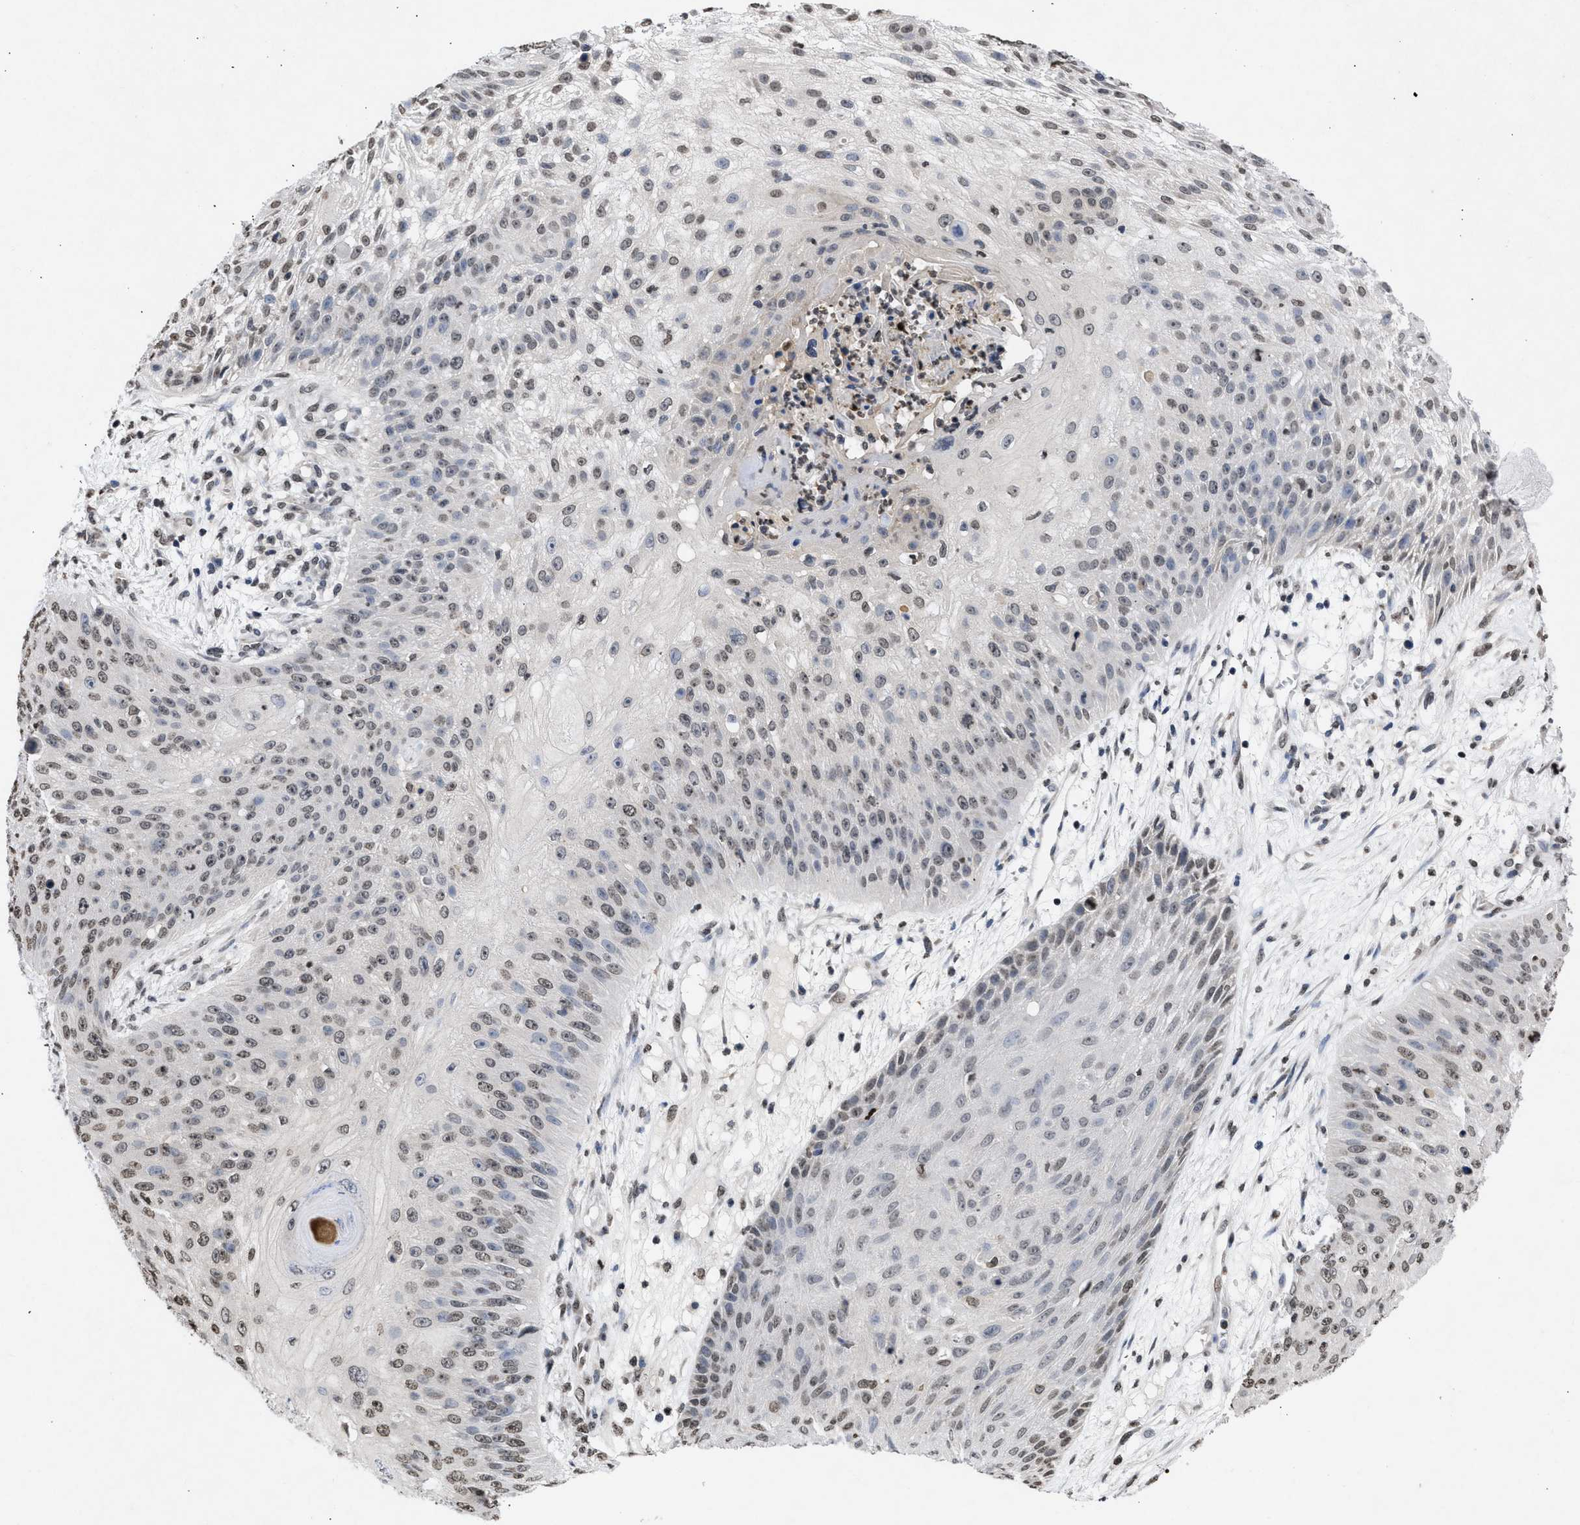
{"staining": {"intensity": "weak", "quantity": "25%-75%", "location": "nuclear"}, "tissue": "skin cancer", "cell_type": "Tumor cells", "image_type": "cancer", "snomed": [{"axis": "morphology", "description": "Squamous cell carcinoma, NOS"}, {"axis": "topography", "description": "Skin"}], "caption": "Tumor cells exhibit weak nuclear staining in approximately 25%-75% of cells in skin cancer. The staining was performed using DAB (3,3'-diaminobenzidine) to visualize the protein expression in brown, while the nuclei were stained in blue with hematoxylin (Magnification: 20x).", "gene": "NUP35", "patient": {"sex": "female", "age": 80}}